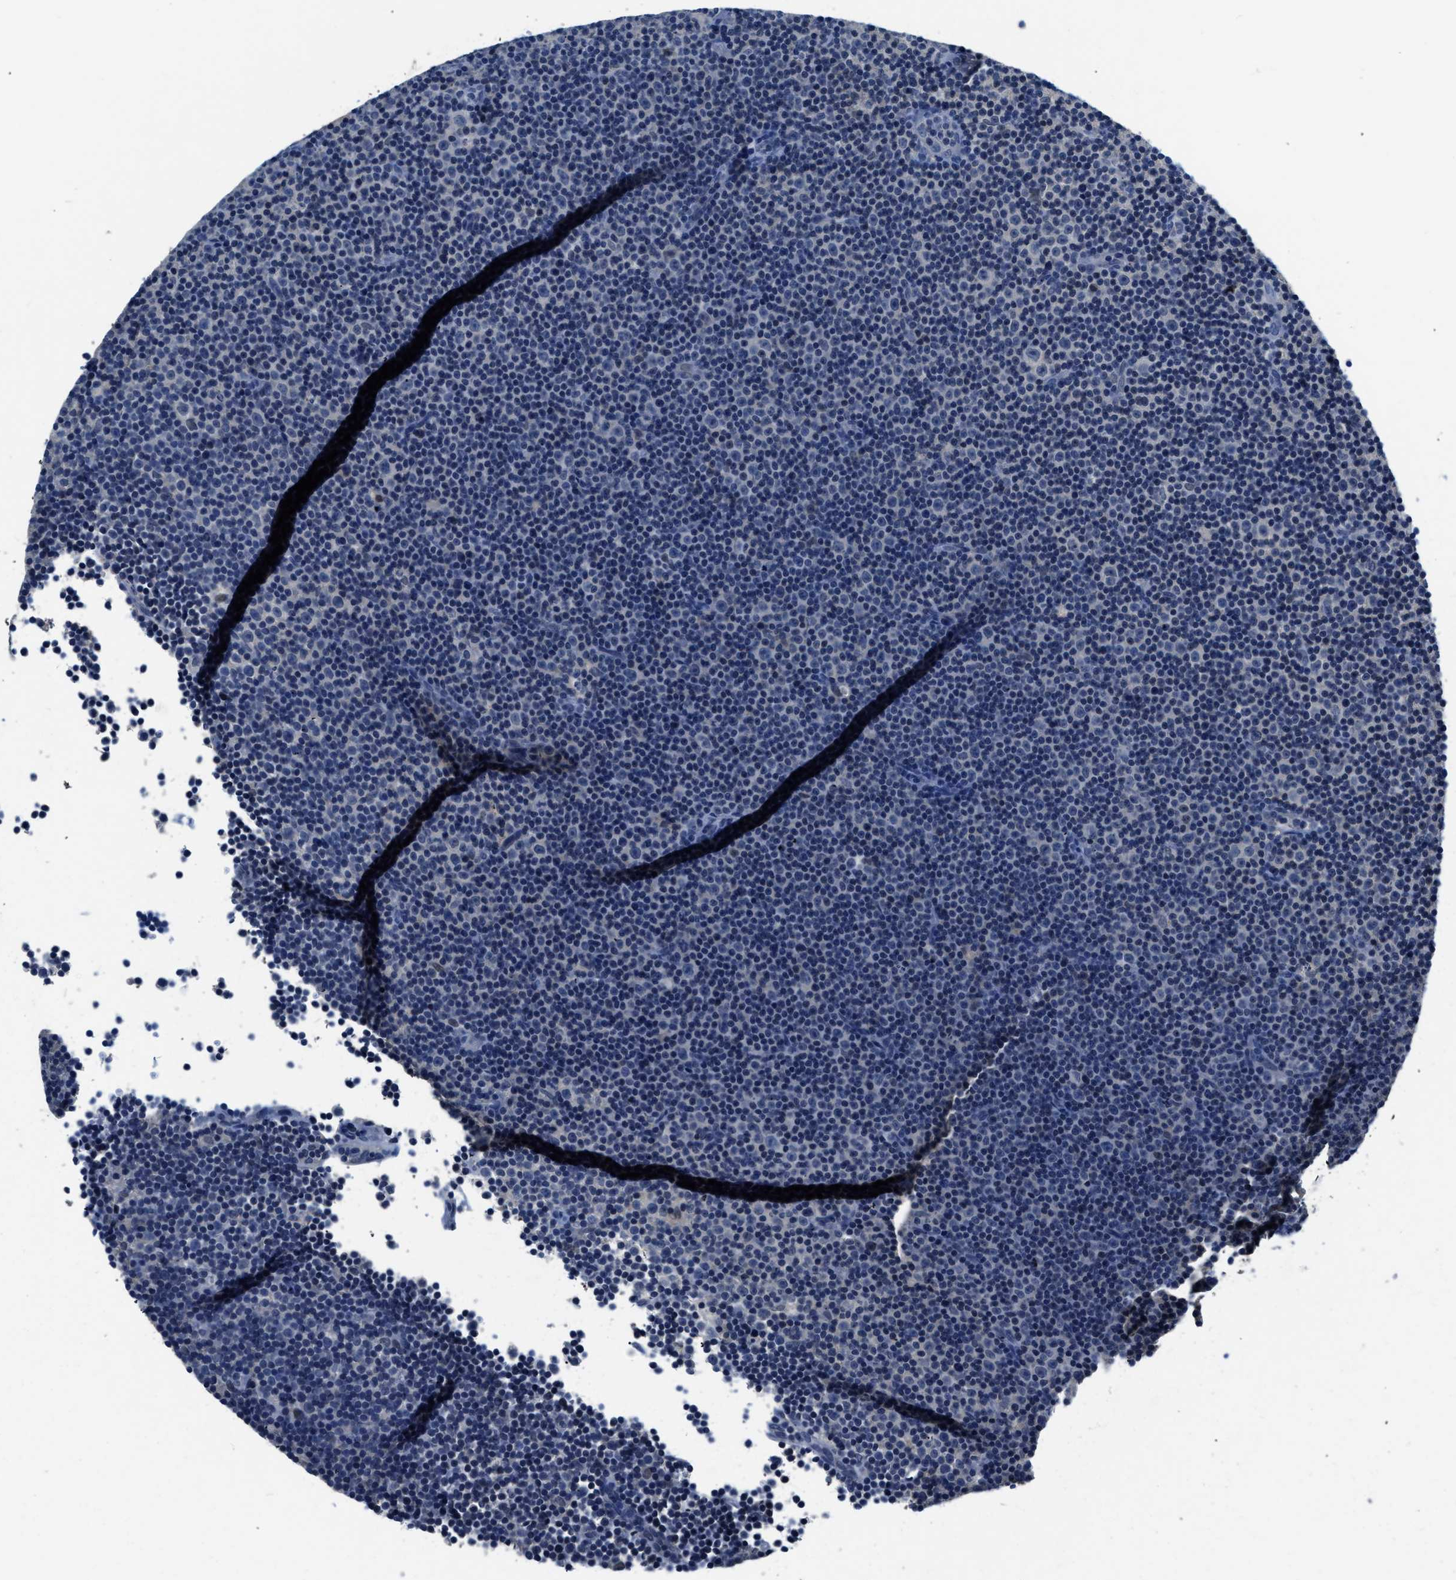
{"staining": {"intensity": "negative", "quantity": "none", "location": "none"}, "tissue": "lymphoma", "cell_type": "Tumor cells", "image_type": "cancer", "snomed": [{"axis": "morphology", "description": "Malignant lymphoma, non-Hodgkin's type, Low grade"}, {"axis": "topography", "description": "Lymph node"}], "caption": "Immunohistochemical staining of lymphoma exhibits no significant positivity in tumor cells. (Stains: DAB (3,3'-diaminobenzidine) IHC with hematoxylin counter stain, Microscopy: brightfield microscopy at high magnification).", "gene": "LANCL2", "patient": {"sex": "female", "age": 67}}